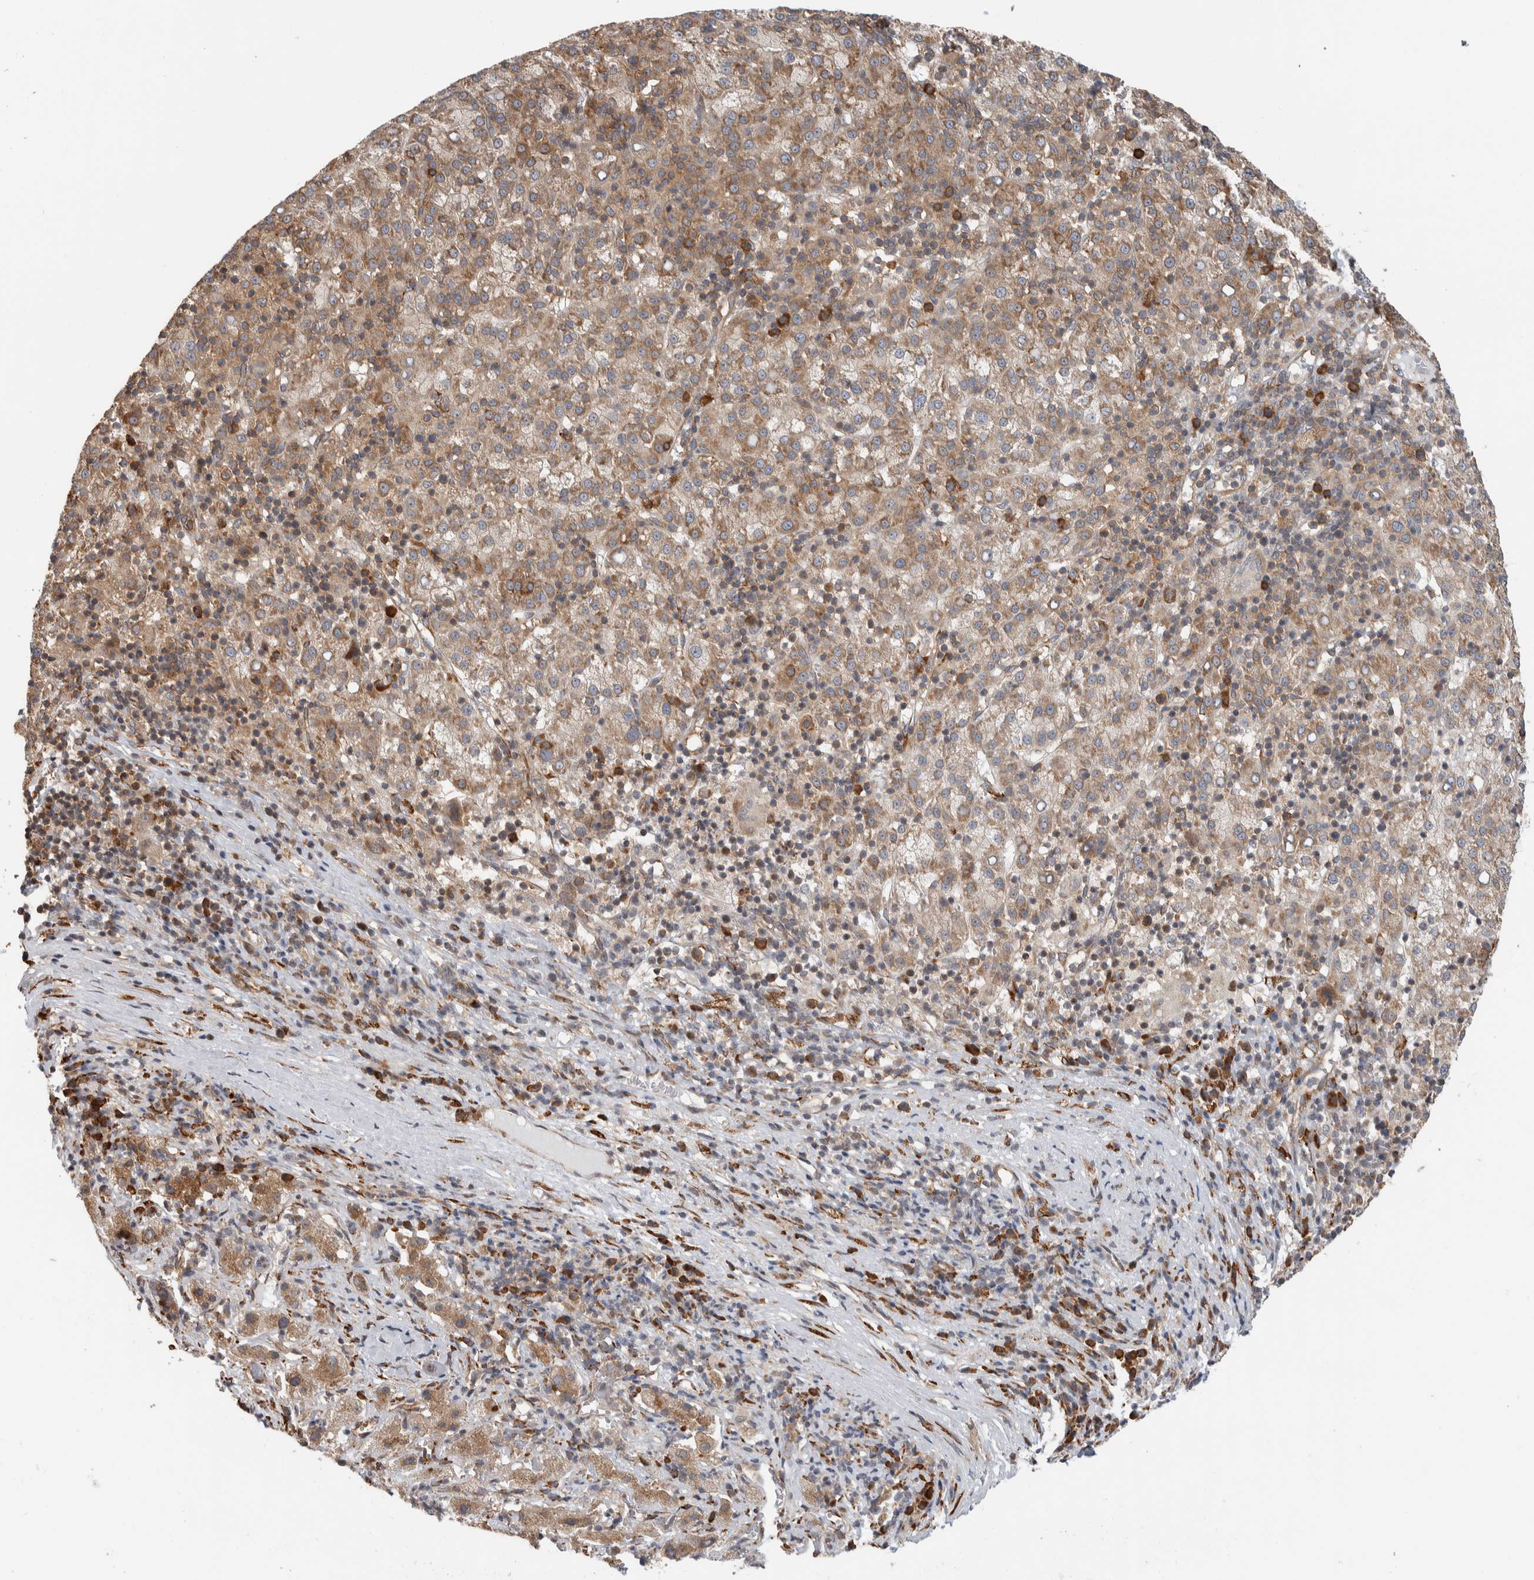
{"staining": {"intensity": "moderate", "quantity": ">75%", "location": "cytoplasmic/membranous"}, "tissue": "liver cancer", "cell_type": "Tumor cells", "image_type": "cancer", "snomed": [{"axis": "morphology", "description": "Carcinoma, Hepatocellular, NOS"}, {"axis": "topography", "description": "Liver"}], "caption": "A histopathology image showing moderate cytoplasmic/membranous staining in approximately >75% of tumor cells in liver cancer (hepatocellular carcinoma), as visualized by brown immunohistochemical staining.", "gene": "EIF3H", "patient": {"sex": "female", "age": 58}}